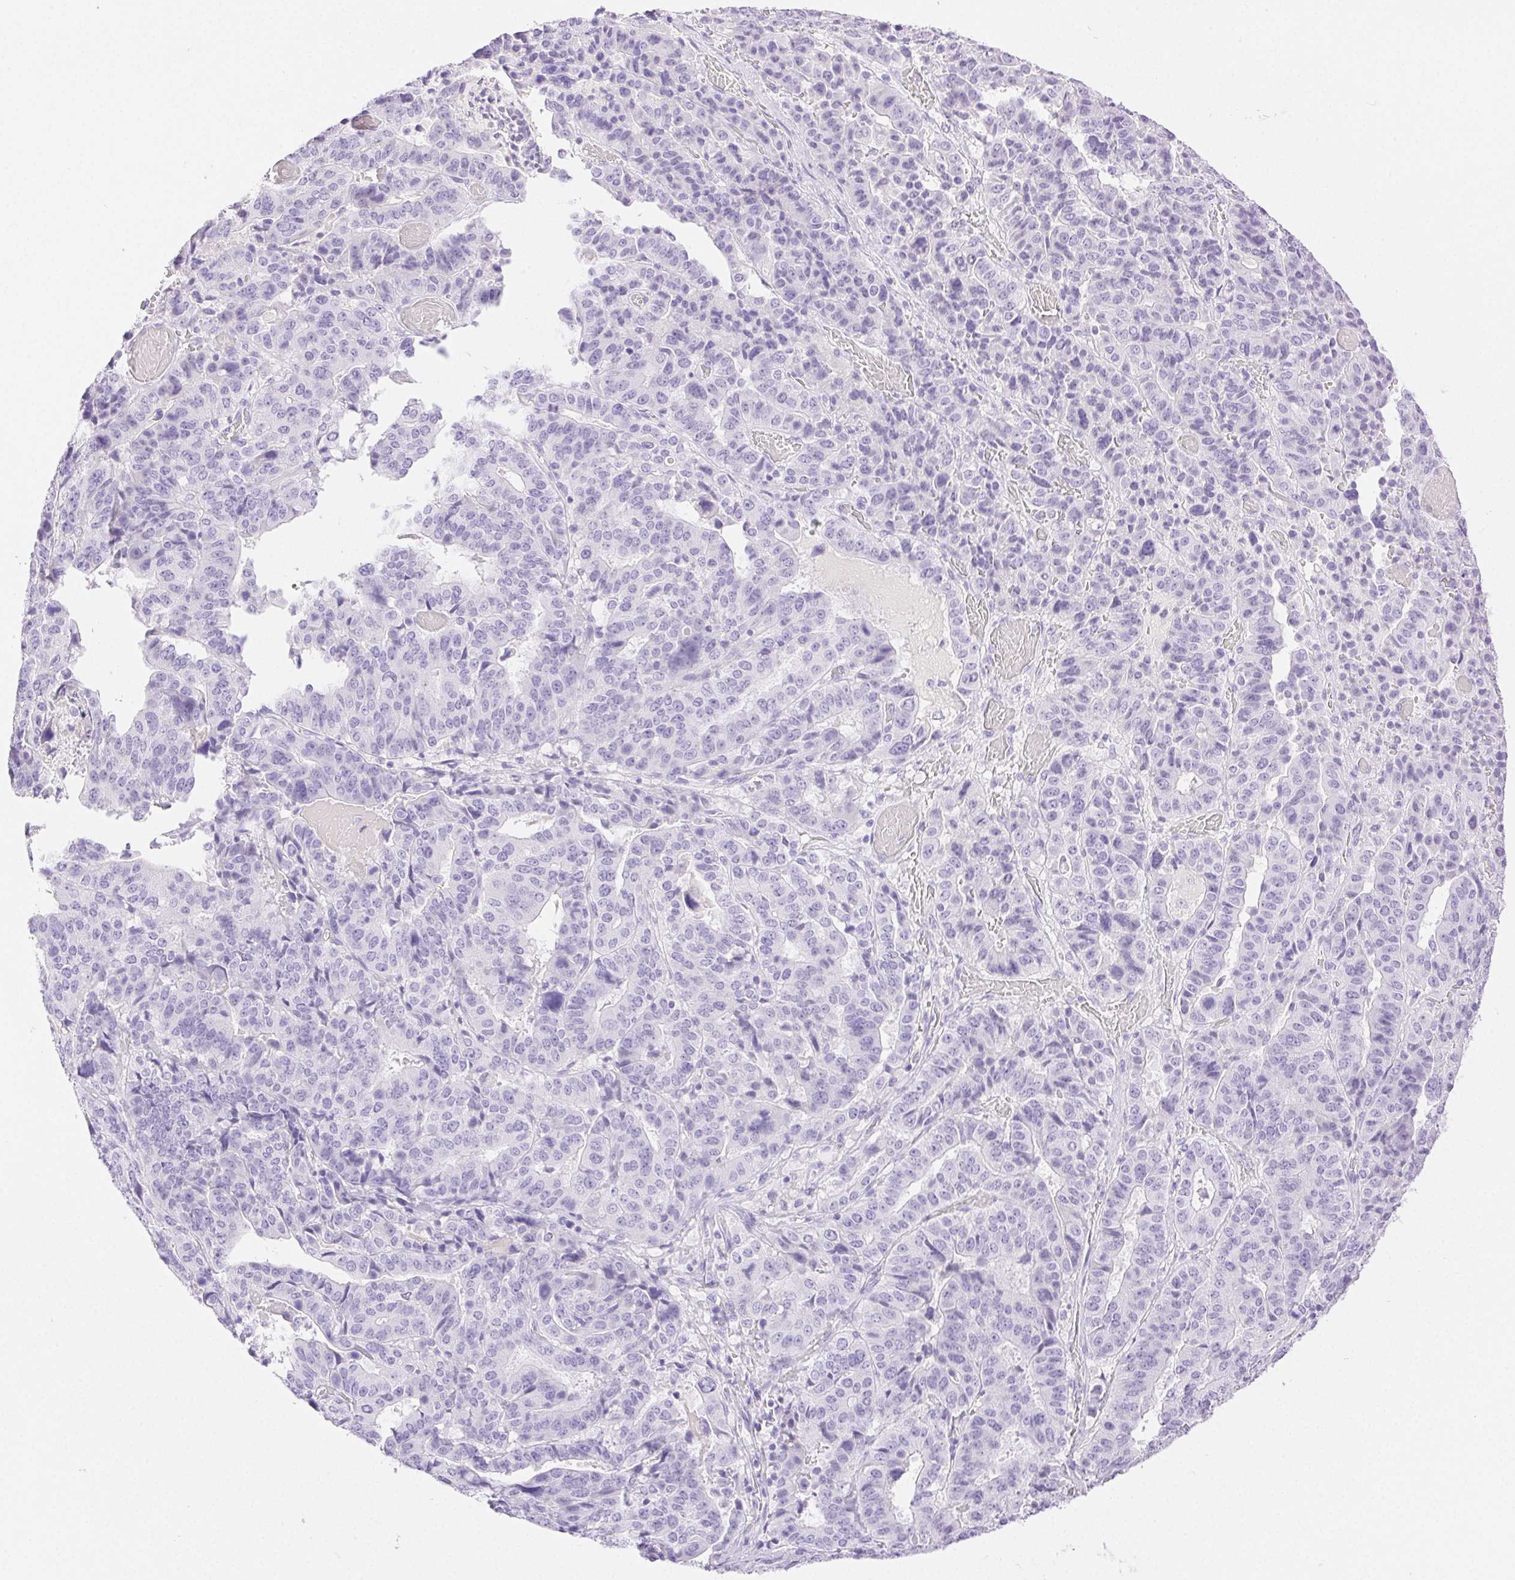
{"staining": {"intensity": "negative", "quantity": "none", "location": "none"}, "tissue": "stomach cancer", "cell_type": "Tumor cells", "image_type": "cancer", "snomed": [{"axis": "morphology", "description": "Adenocarcinoma, NOS"}, {"axis": "topography", "description": "Stomach"}], "caption": "Stomach cancer stained for a protein using immunohistochemistry (IHC) exhibits no expression tumor cells.", "gene": "SPACA4", "patient": {"sex": "male", "age": 48}}